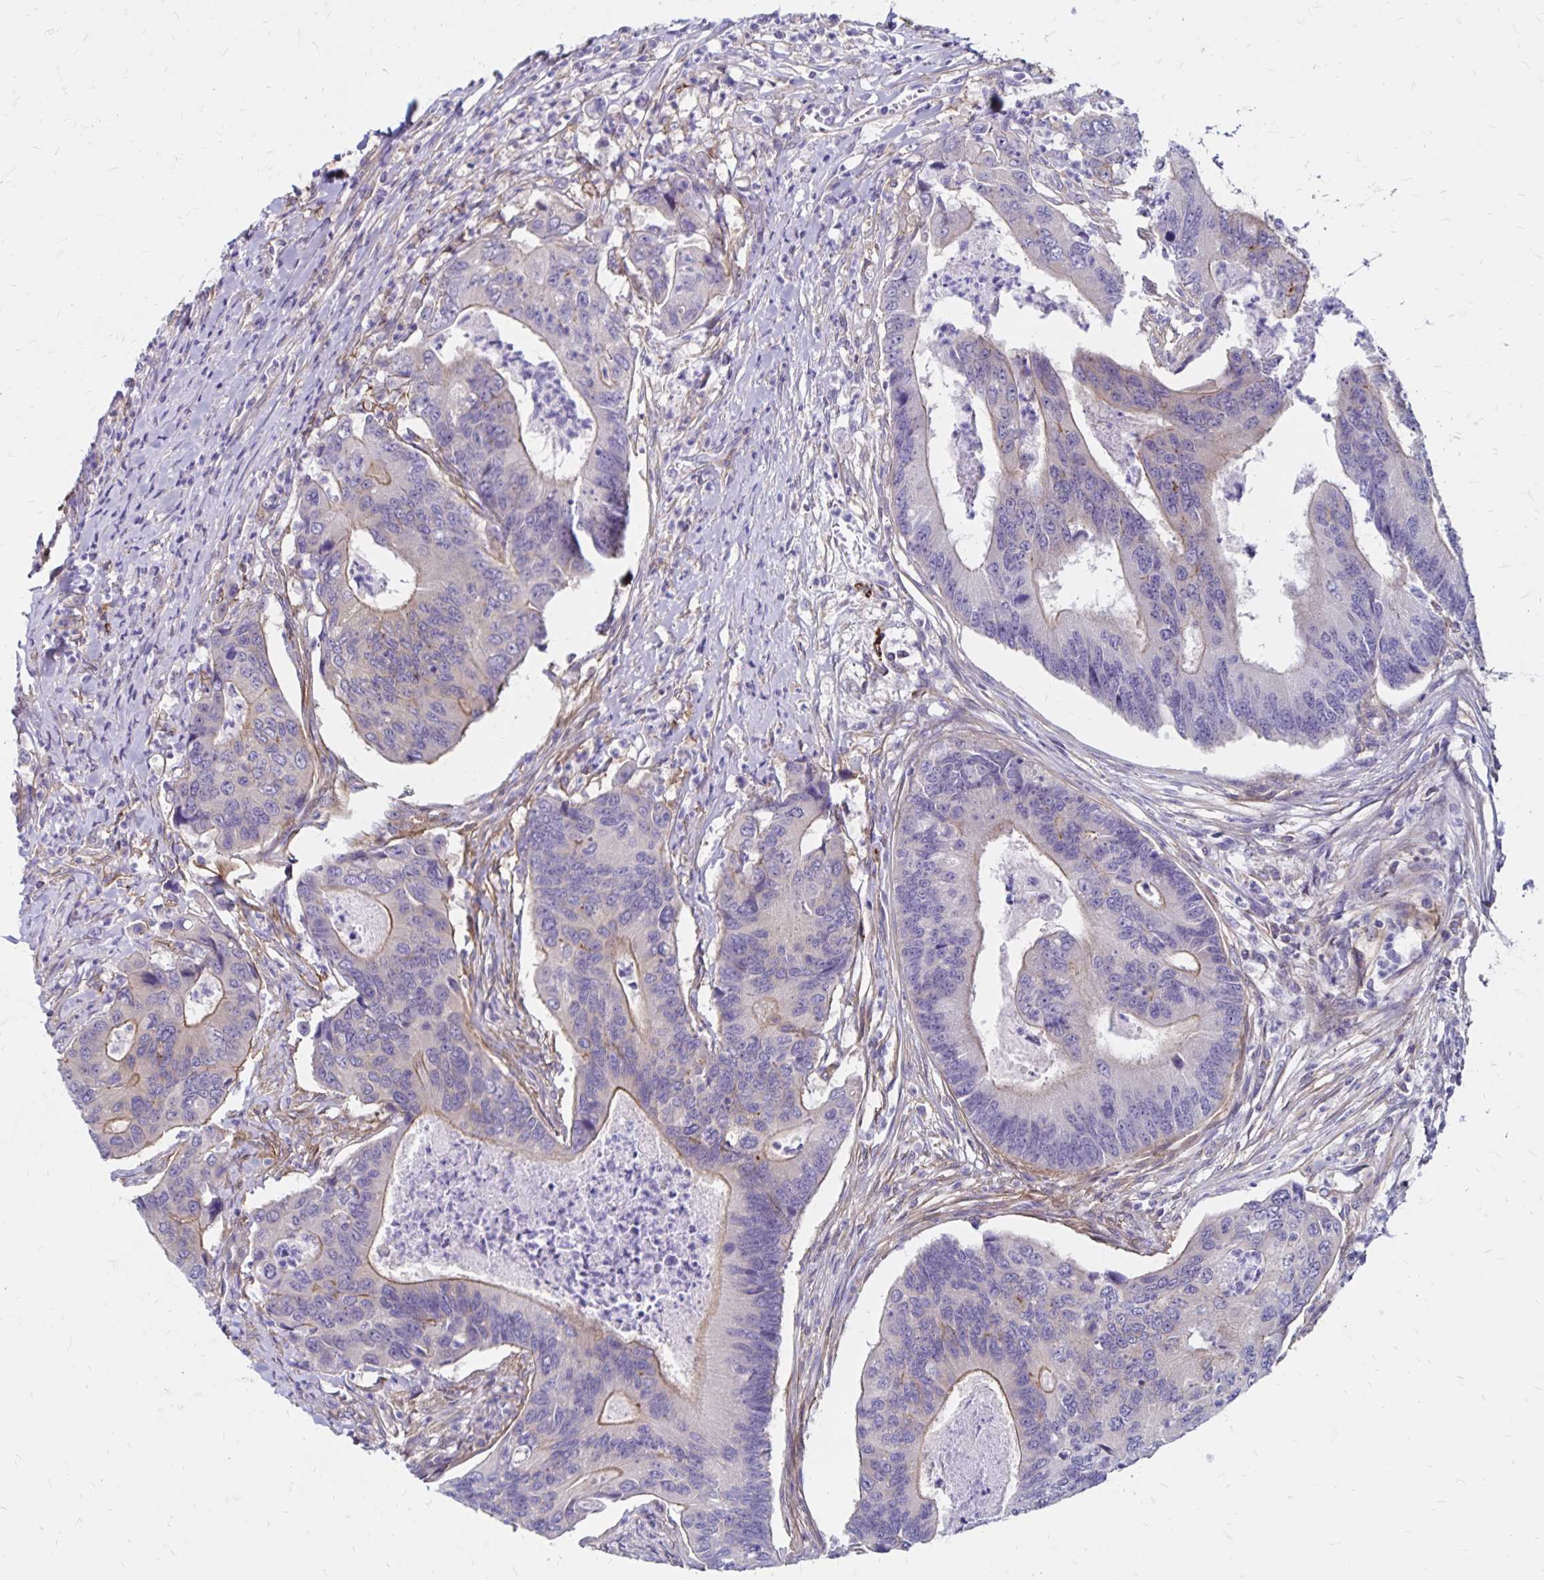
{"staining": {"intensity": "weak", "quantity": "25%-75%", "location": "cytoplasmic/membranous"}, "tissue": "colorectal cancer", "cell_type": "Tumor cells", "image_type": "cancer", "snomed": [{"axis": "morphology", "description": "Adenocarcinoma, NOS"}, {"axis": "topography", "description": "Colon"}], "caption": "Tumor cells reveal low levels of weak cytoplasmic/membranous staining in about 25%-75% of cells in adenocarcinoma (colorectal). (DAB IHC, brown staining for protein, blue staining for nuclei).", "gene": "TNS3", "patient": {"sex": "female", "age": 67}}